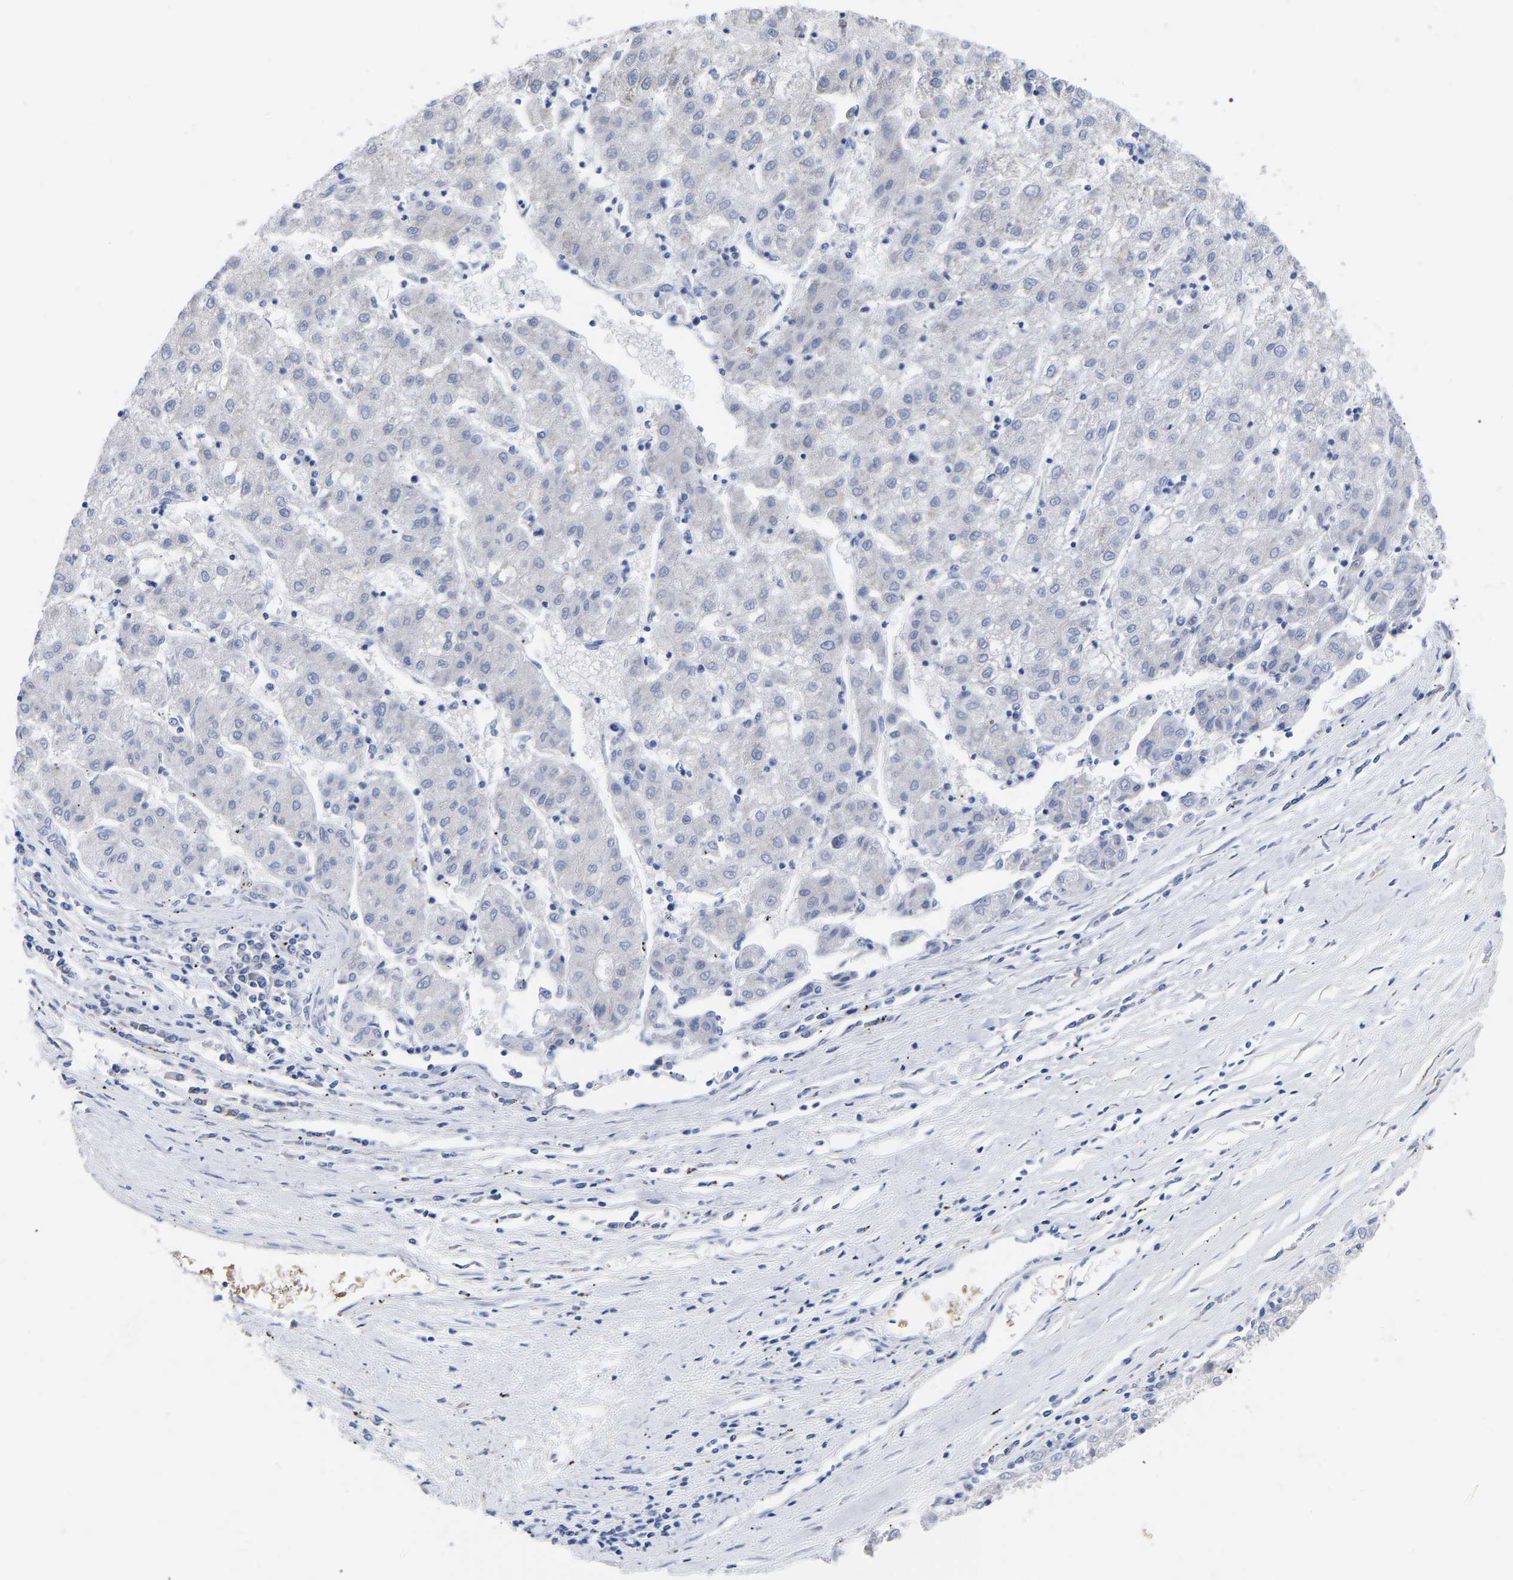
{"staining": {"intensity": "negative", "quantity": "none", "location": "none"}, "tissue": "liver cancer", "cell_type": "Tumor cells", "image_type": "cancer", "snomed": [{"axis": "morphology", "description": "Carcinoma, Hepatocellular, NOS"}, {"axis": "topography", "description": "Liver"}], "caption": "IHC of human liver cancer displays no staining in tumor cells.", "gene": "GDF3", "patient": {"sex": "male", "age": 72}}